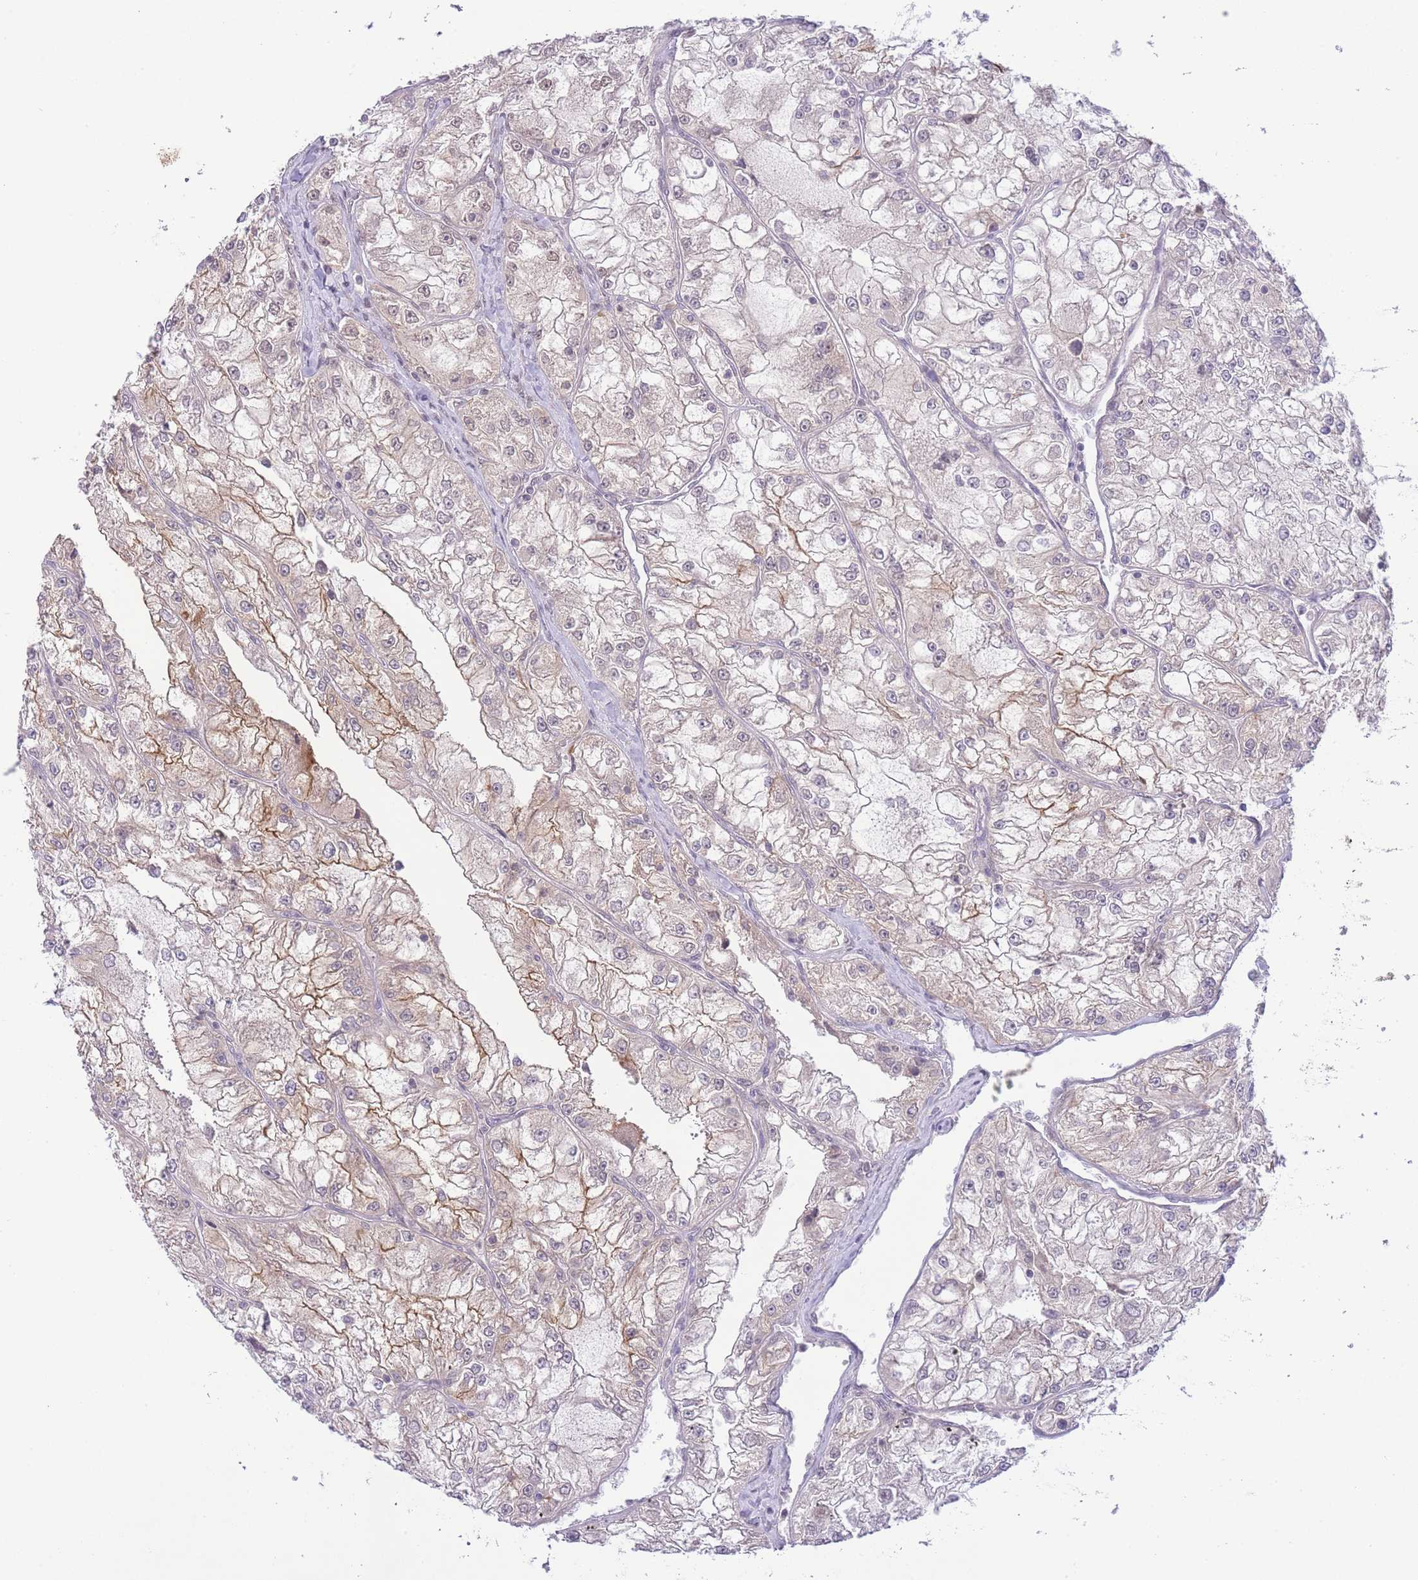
{"staining": {"intensity": "moderate", "quantity": "25%-75%", "location": "cytoplasmic/membranous,nuclear"}, "tissue": "renal cancer", "cell_type": "Tumor cells", "image_type": "cancer", "snomed": [{"axis": "morphology", "description": "Adenocarcinoma, NOS"}, {"axis": "topography", "description": "Kidney"}], "caption": "A histopathology image of human adenocarcinoma (renal) stained for a protein displays moderate cytoplasmic/membranous and nuclear brown staining in tumor cells.", "gene": "TMED3", "patient": {"sex": "female", "age": 72}}